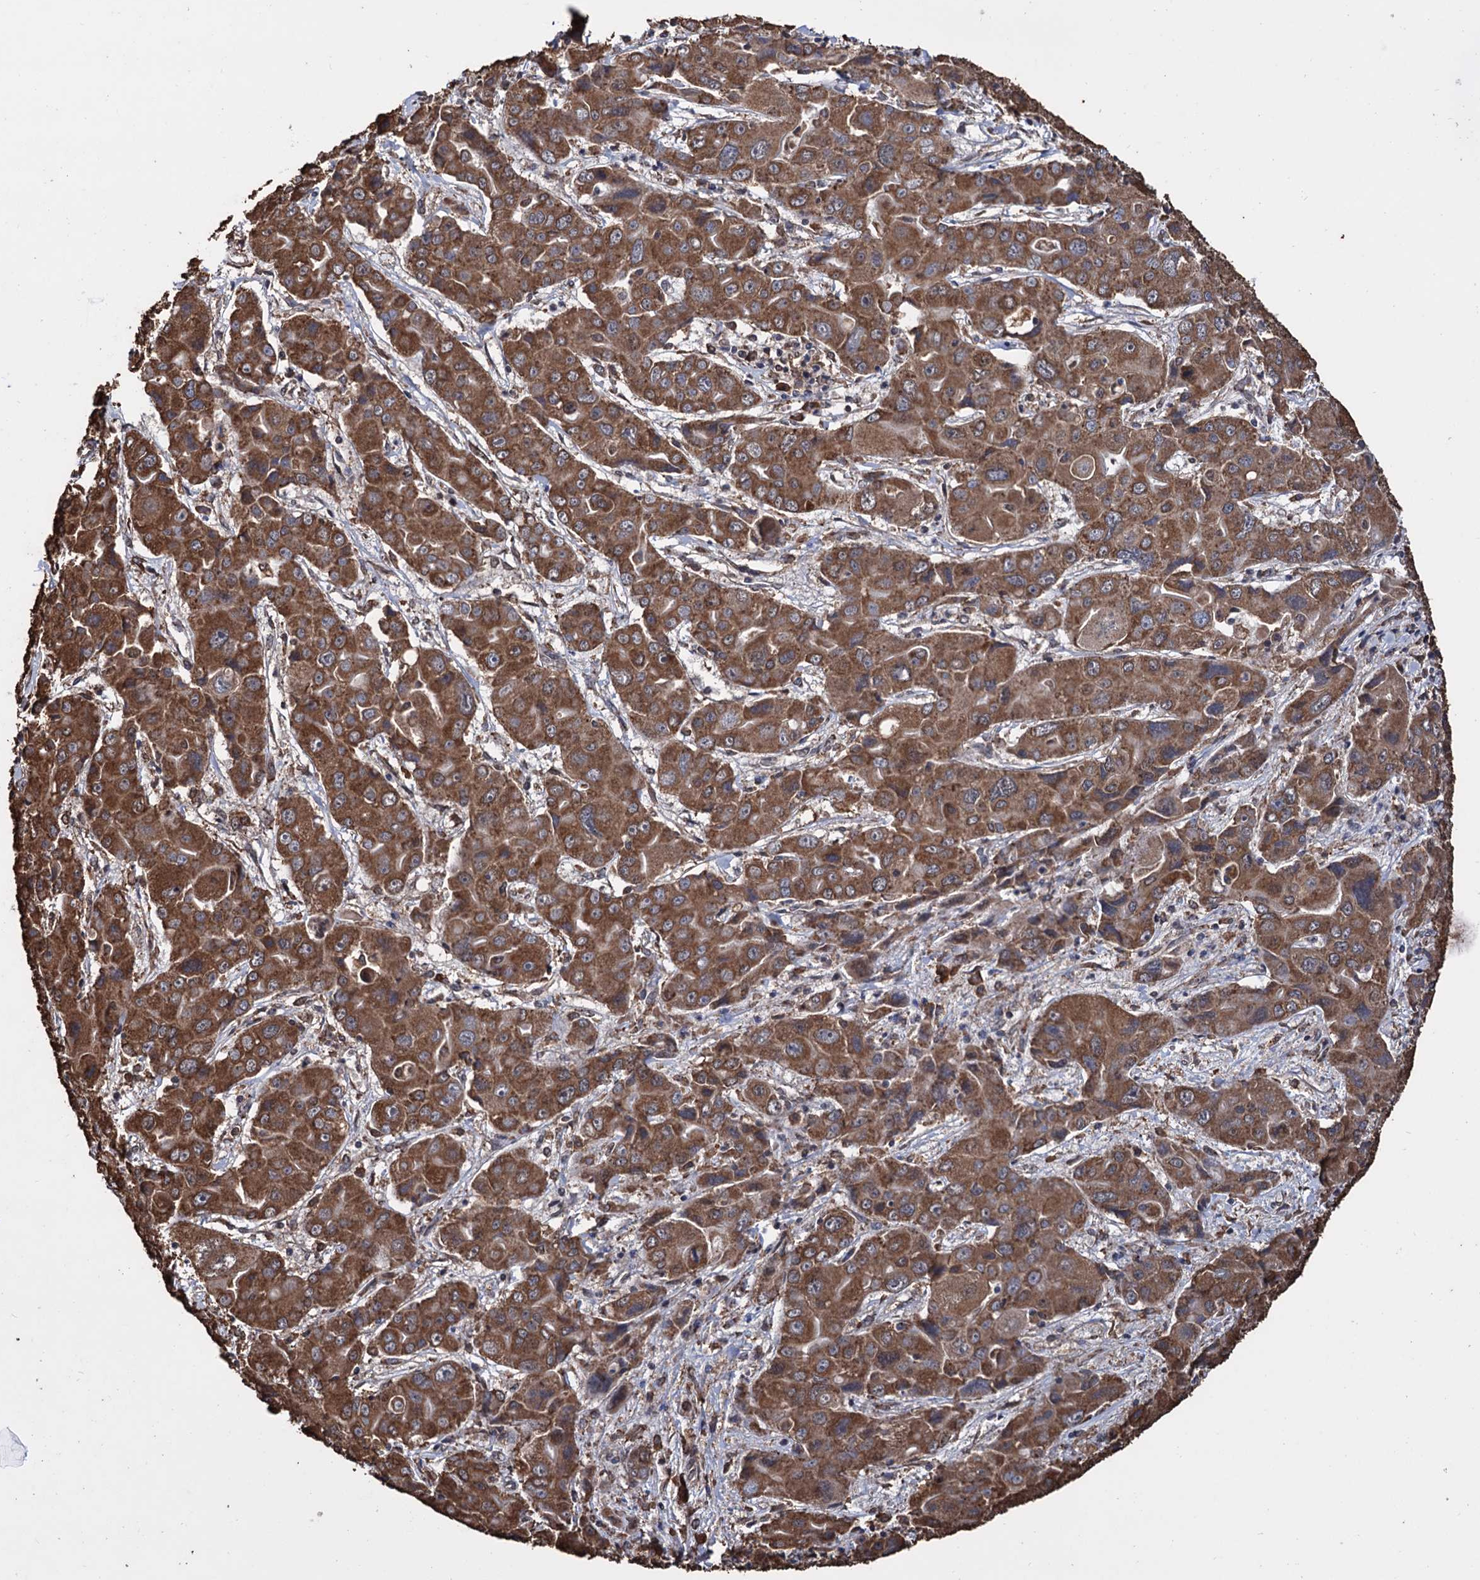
{"staining": {"intensity": "strong", "quantity": ">75%", "location": "cytoplasmic/membranous"}, "tissue": "liver cancer", "cell_type": "Tumor cells", "image_type": "cancer", "snomed": [{"axis": "morphology", "description": "Cholangiocarcinoma"}, {"axis": "topography", "description": "Liver"}], "caption": "A histopathology image showing strong cytoplasmic/membranous positivity in approximately >75% of tumor cells in liver cholangiocarcinoma, as visualized by brown immunohistochemical staining.", "gene": "TBC1D12", "patient": {"sex": "male", "age": 67}}